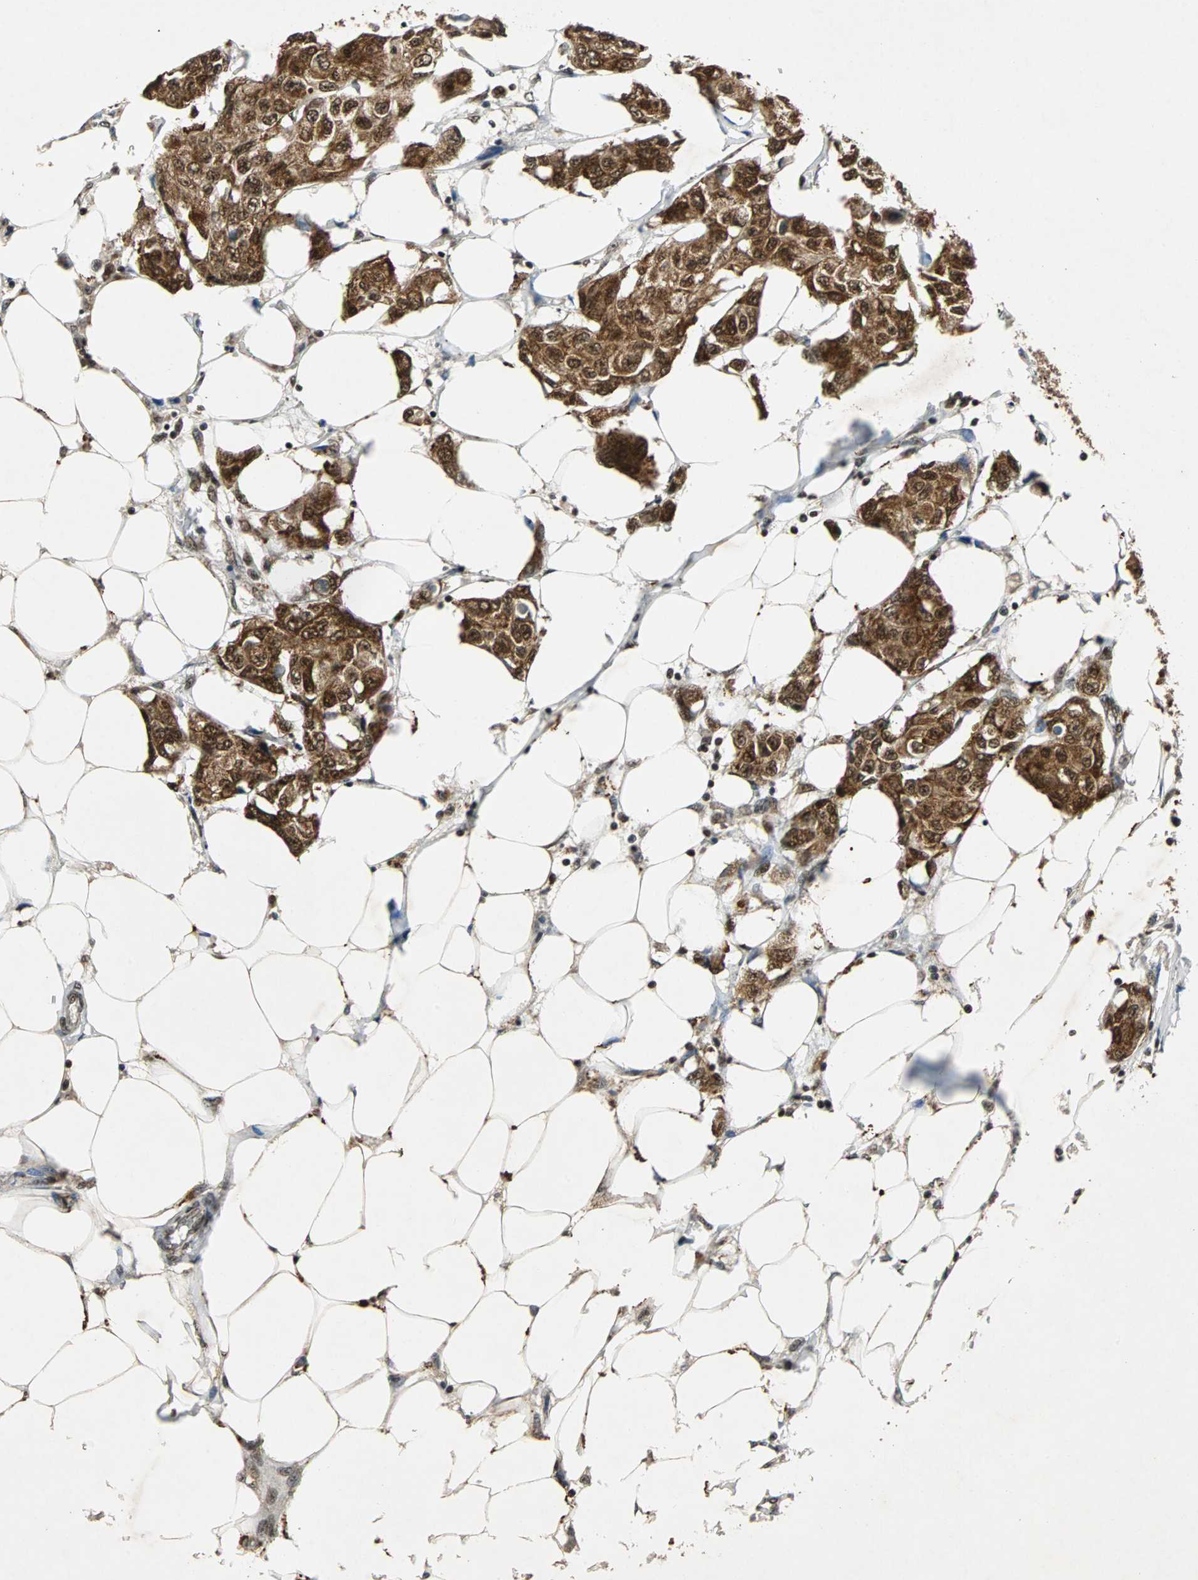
{"staining": {"intensity": "strong", "quantity": ">75%", "location": "cytoplasmic/membranous,nuclear"}, "tissue": "breast cancer", "cell_type": "Tumor cells", "image_type": "cancer", "snomed": [{"axis": "morphology", "description": "Duct carcinoma"}, {"axis": "topography", "description": "Breast"}], "caption": "Breast cancer tissue displays strong cytoplasmic/membranous and nuclear staining in approximately >75% of tumor cells, visualized by immunohistochemistry. The staining was performed using DAB to visualize the protein expression in brown, while the nuclei were stained in blue with hematoxylin (Magnification: 20x).", "gene": "TAF5", "patient": {"sex": "female", "age": 80}}